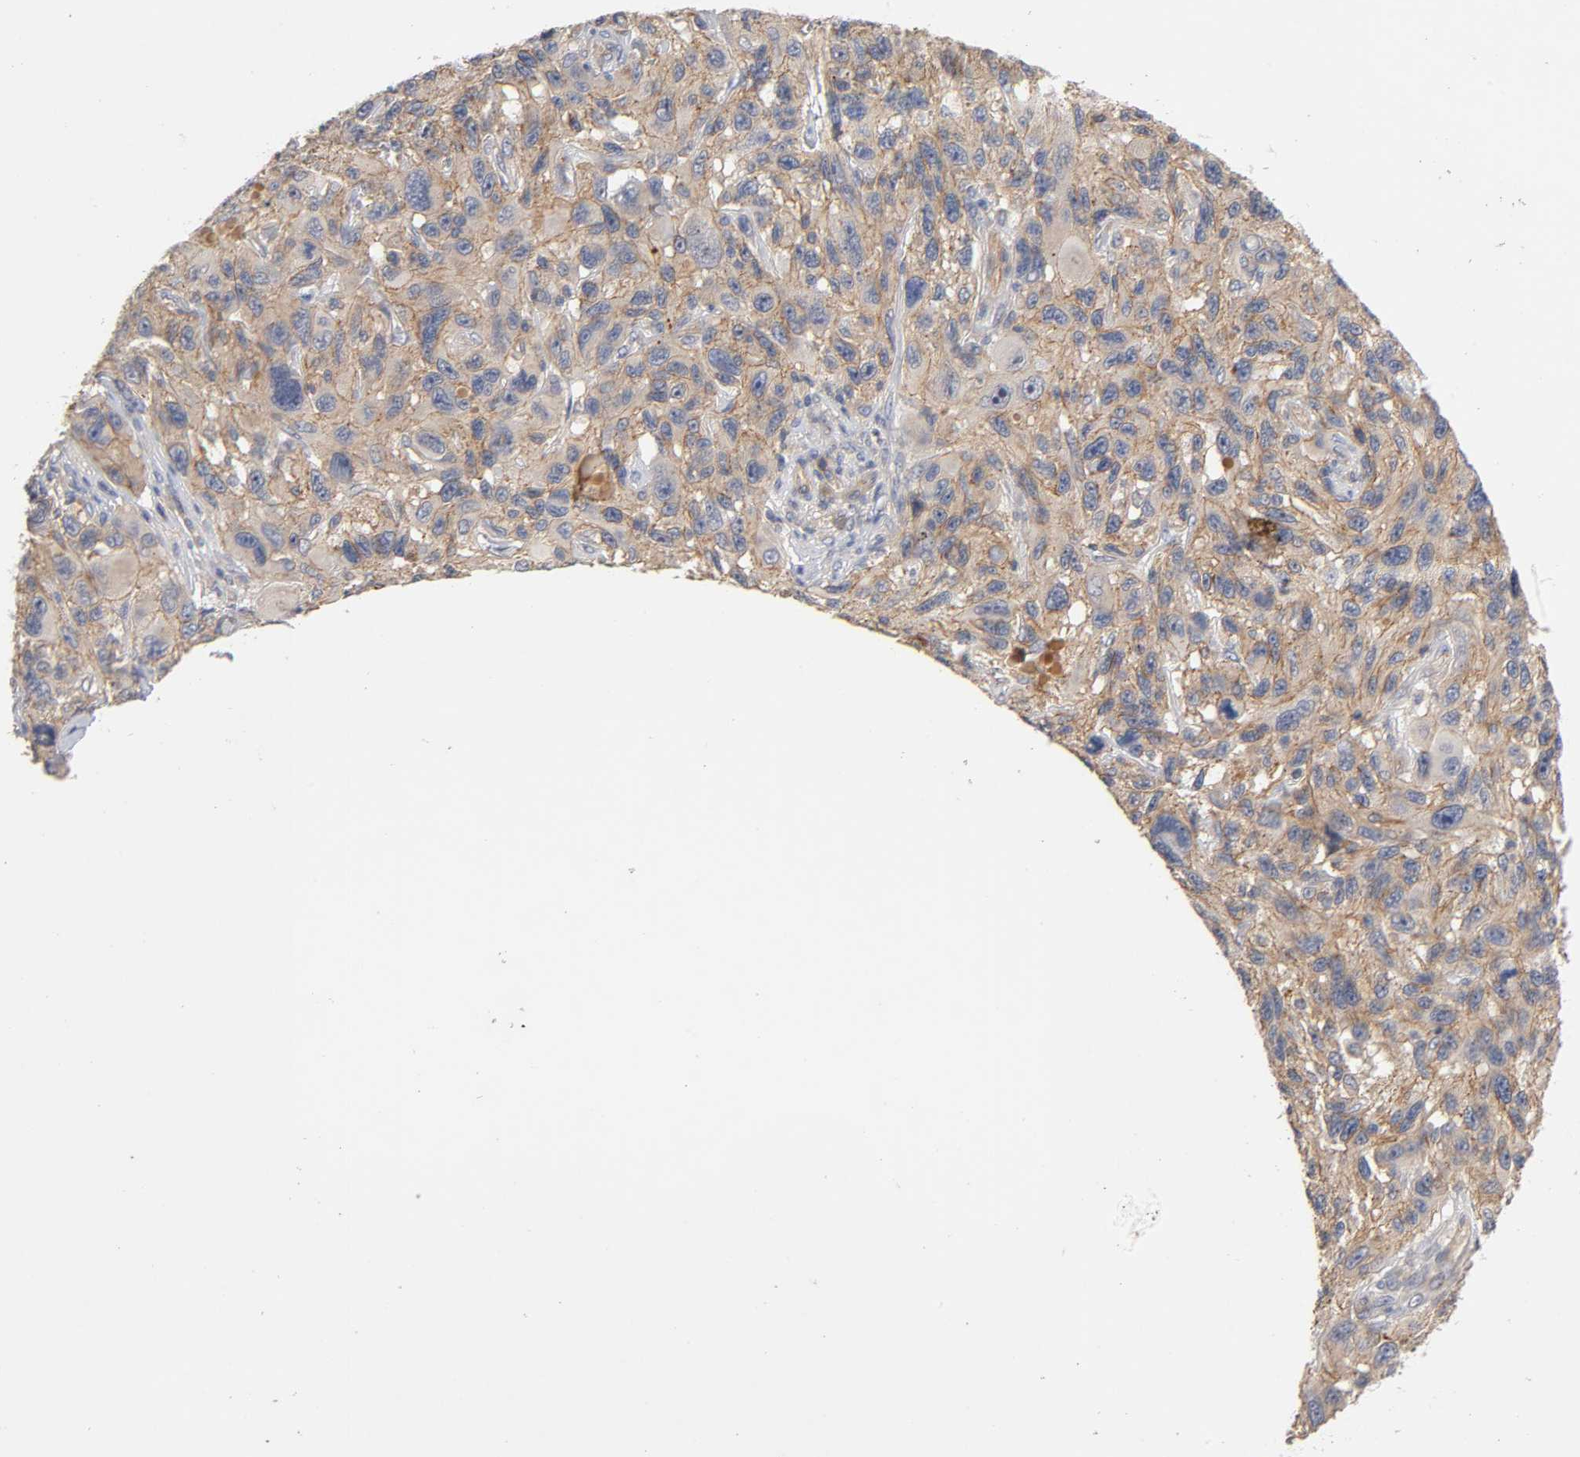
{"staining": {"intensity": "moderate", "quantity": ">75%", "location": "cytoplasmic/membranous"}, "tissue": "melanoma", "cell_type": "Tumor cells", "image_type": "cancer", "snomed": [{"axis": "morphology", "description": "Malignant melanoma, NOS"}, {"axis": "topography", "description": "Skin"}], "caption": "Human malignant melanoma stained for a protein (brown) demonstrates moderate cytoplasmic/membranous positive expression in approximately >75% of tumor cells.", "gene": "PDZD11", "patient": {"sex": "male", "age": 53}}